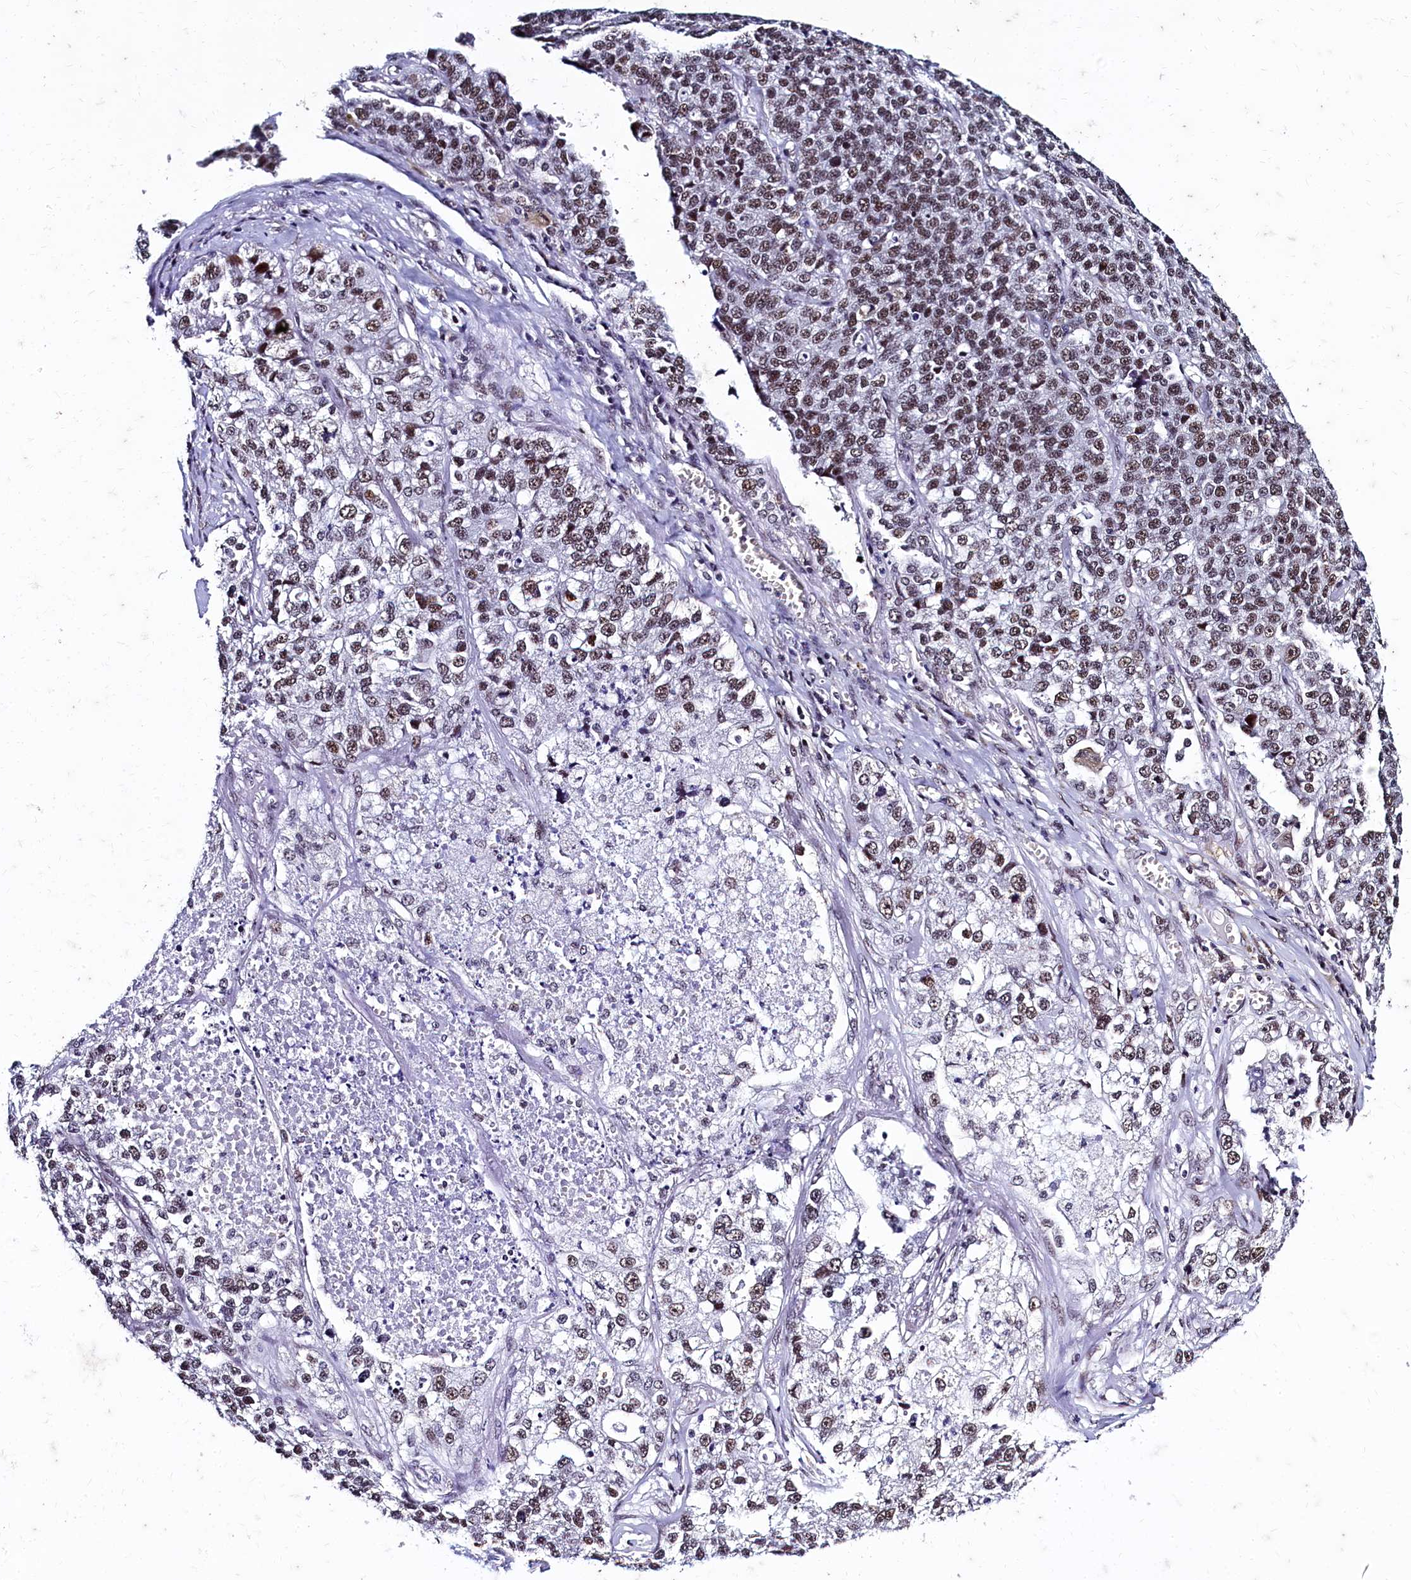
{"staining": {"intensity": "moderate", "quantity": ">75%", "location": "nuclear"}, "tissue": "lung cancer", "cell_type": "Tumor cells", "image_type": "cancer", "snomed": [{"axis": "morphology", "description": "Adenocarcinoma, NOS"}, {"axis": "topography", "description": "Lung"}], "caption": "Immunohistochemistry of human lung cancer exhibits medium levels of moderate nuclear positivity in about >75% of tumor cells.", "gene": "CPSF7", "patient": {"sex": "male", "age": 49}}